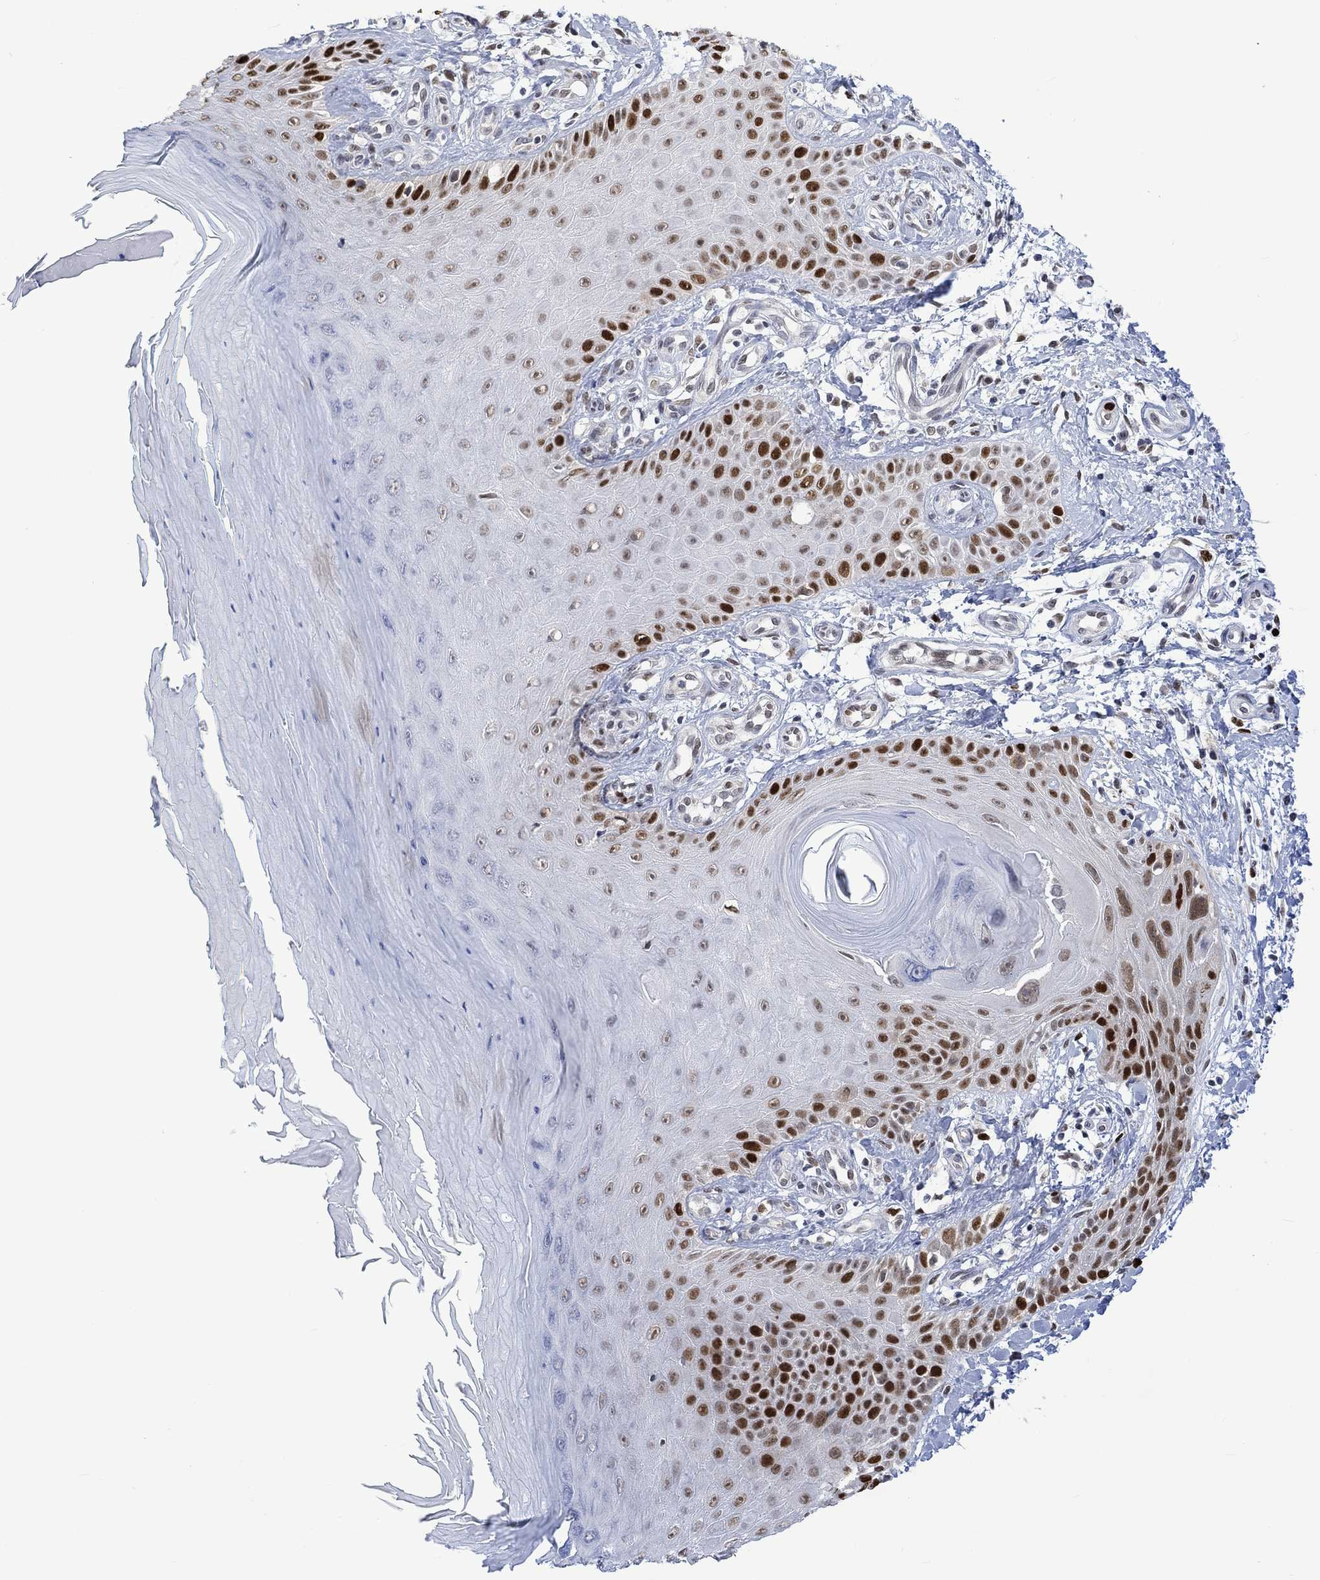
{"staining": {"intensity": "negative", "quantity": "none", "location": "none"}, "tissue": "skin", "cell_type": "Fibroblasts", "image_type": "normal", "snomed": [{"axis": "morphology", "description": "Normal tissue, NOS"}, {"axis": "morphology", "description": "Inflammation, NOS"}, {"axis": "morphology", "description": "Fibrosis, NOS"}, {"axis": "topography", "description": "Skin"}], "caption": "Fibroblasts show no significant staining in benign skin. The staining was performed using DAB (3,3'-diaminobenzidine) to visualize the protein expression in brown, while the nuclei were stained in blue with hematoxylin (Magnification: 20x).", "gene": "RAD54L2", "patient": {"sex": "male", "age": 71}}